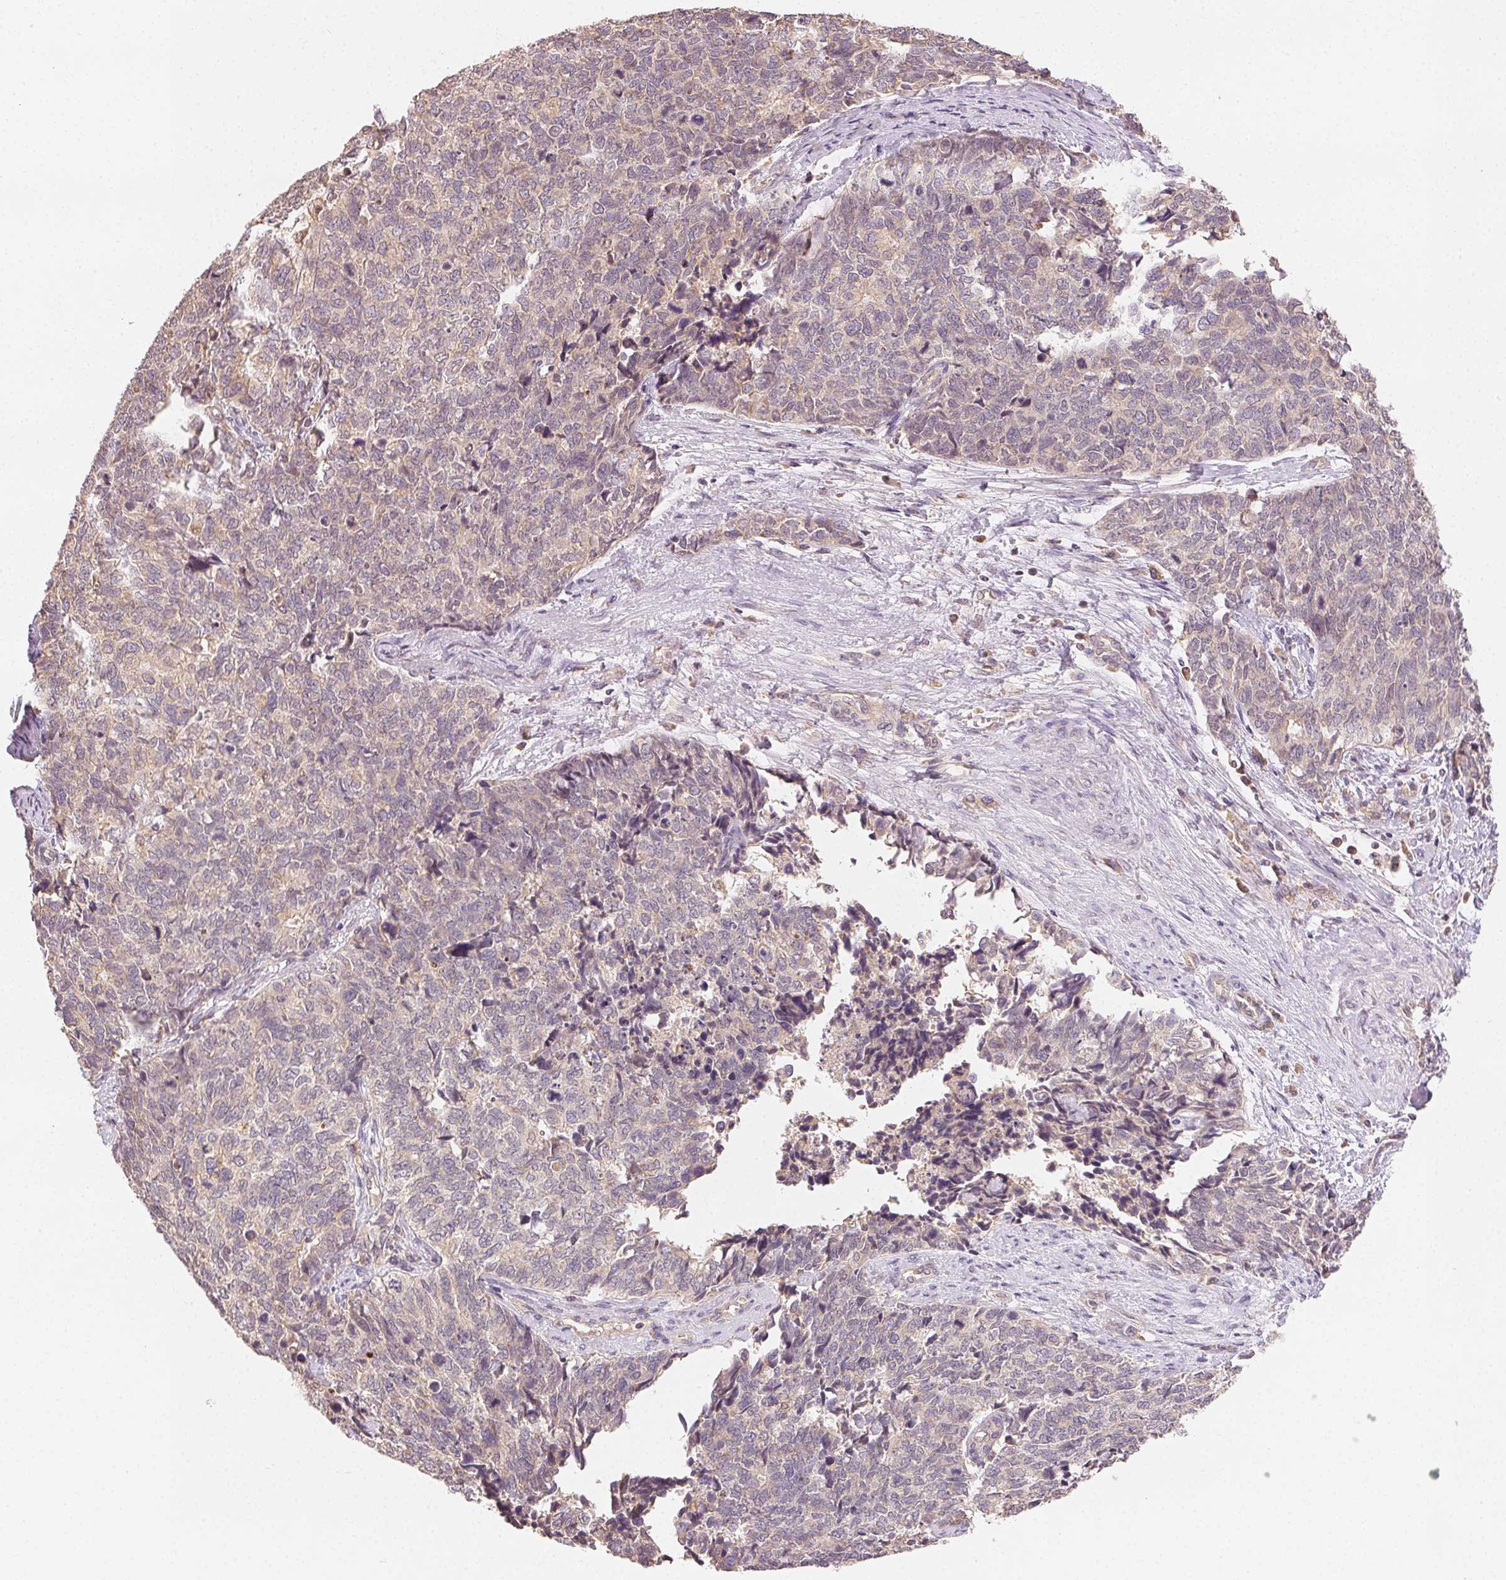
{"staining": {"intensity": "negative", "quantity": "none", "location": "none"}, "tissue": "cervical cancer", "cell_type": "Tumor cells", "image_type": "cancer", "snomed": [{"axis": "morphology", "description": "Adenocarcinoma, NOS"}, {"axis": "topography", "description": "Cervix"}], "caption": "Cervical cancer (adenocarcinoma) was stained to show a protein in brown. There is no significant positivity in tumor cells.", "gene": "SEZ6L2", "patient": {"sex": "female", "age": 63}}